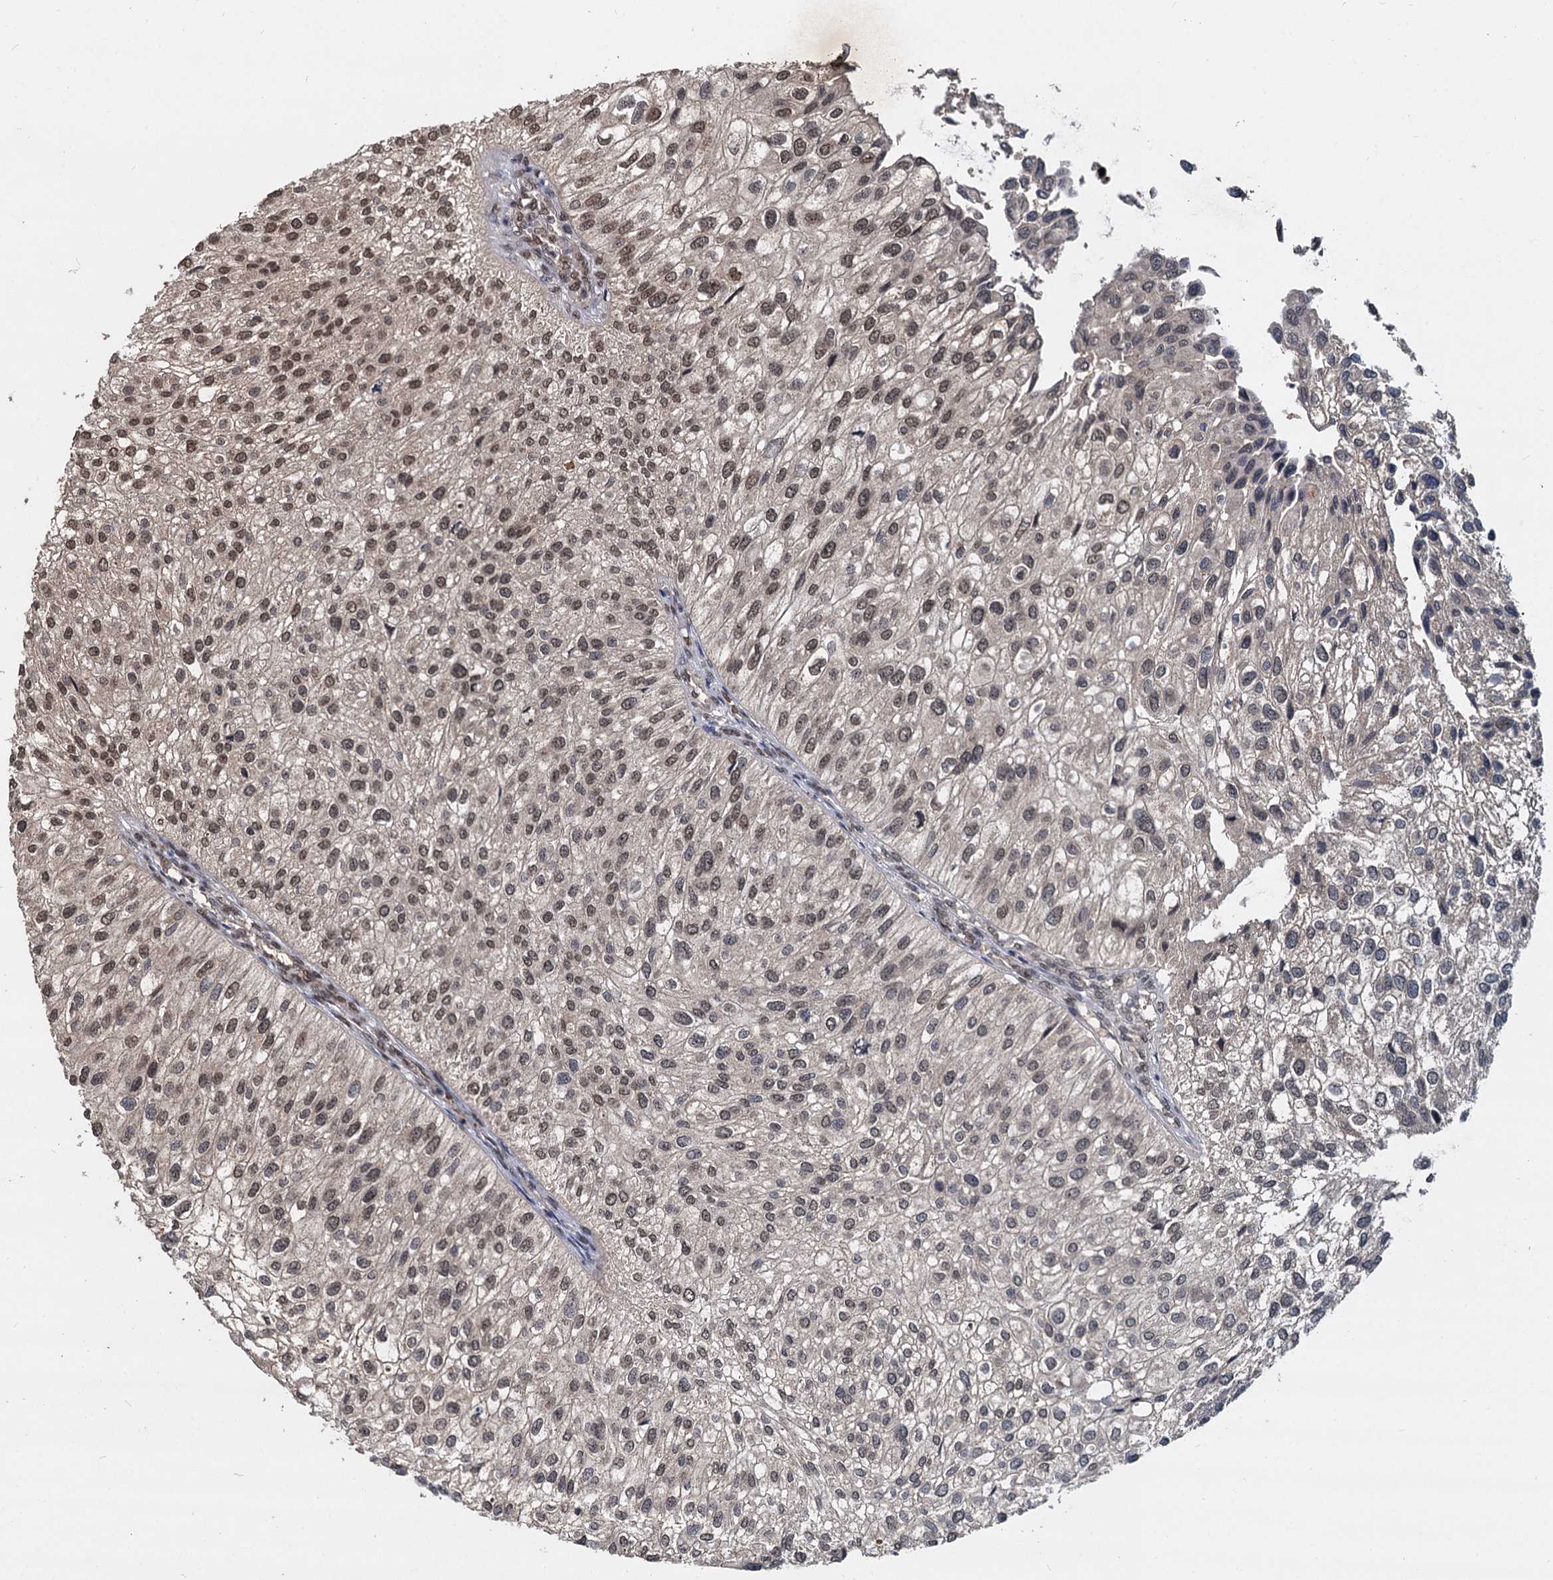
{"staining": {"intensity": "moderate", "quantity": "25%-75%", "location": "nuclear"}, "tissue": "urothelial cancer", "cell_type": "Tumor cells", "image_type": "cancer", "snomed": [{"axis": "morphology", "description": "Urothelial carcinoma, Low grade"}, {"axis": "topography", "description": "Urinary bladder"}], "caption": "An immunohistochemistry (IHC) micrograph of tumor tissue is shown. Protein staining in brown highlights moderate nuclear positivity in urothelial carcinoma (low-grade) within tumor cells.", "gene": "FAM216B", "patient": {"sex": "female", "age": 89}}